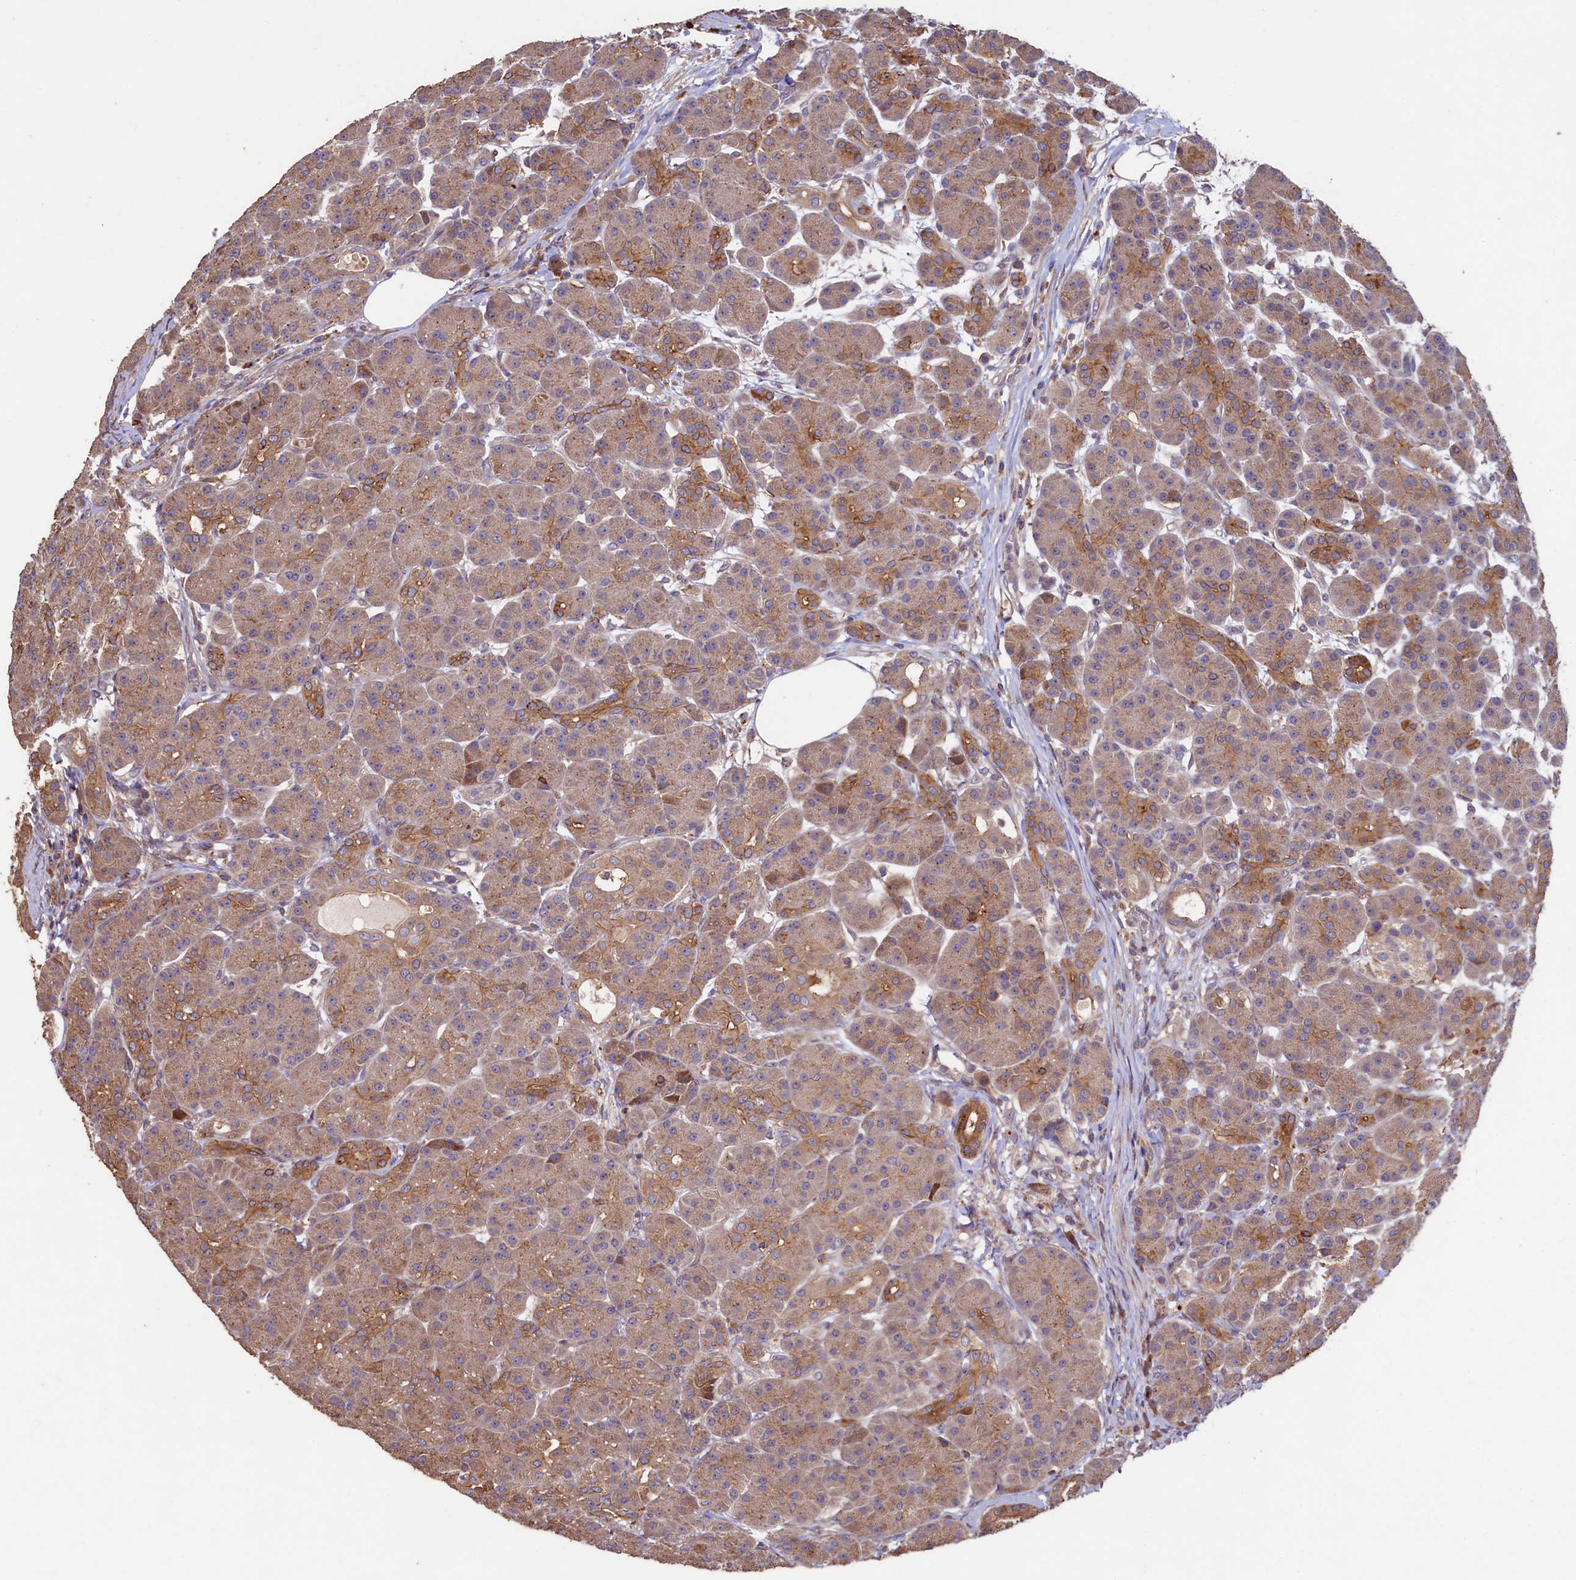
{"staining": {"intensity": "moderate", "quantity": ">75%", "location": "cytoplasmic/membranous"}, "tissue": "pancreas", "cell_type": "Exocrine glandular cells", "image_type": "normal", "snomed": [{"axis": "morphology", "description": "Normal tissue, NOS"}, {"axis": "topography", "description": "Pancreas"}], "caption": "Brown immunohistochemical staining in normal pancreas reveals moderate cytoplasmic/membranous positivity in approximately >75% of exocrine glandular cells.", "gene": "TMEM98", "patient": {"sex": "male", "age": 63}}